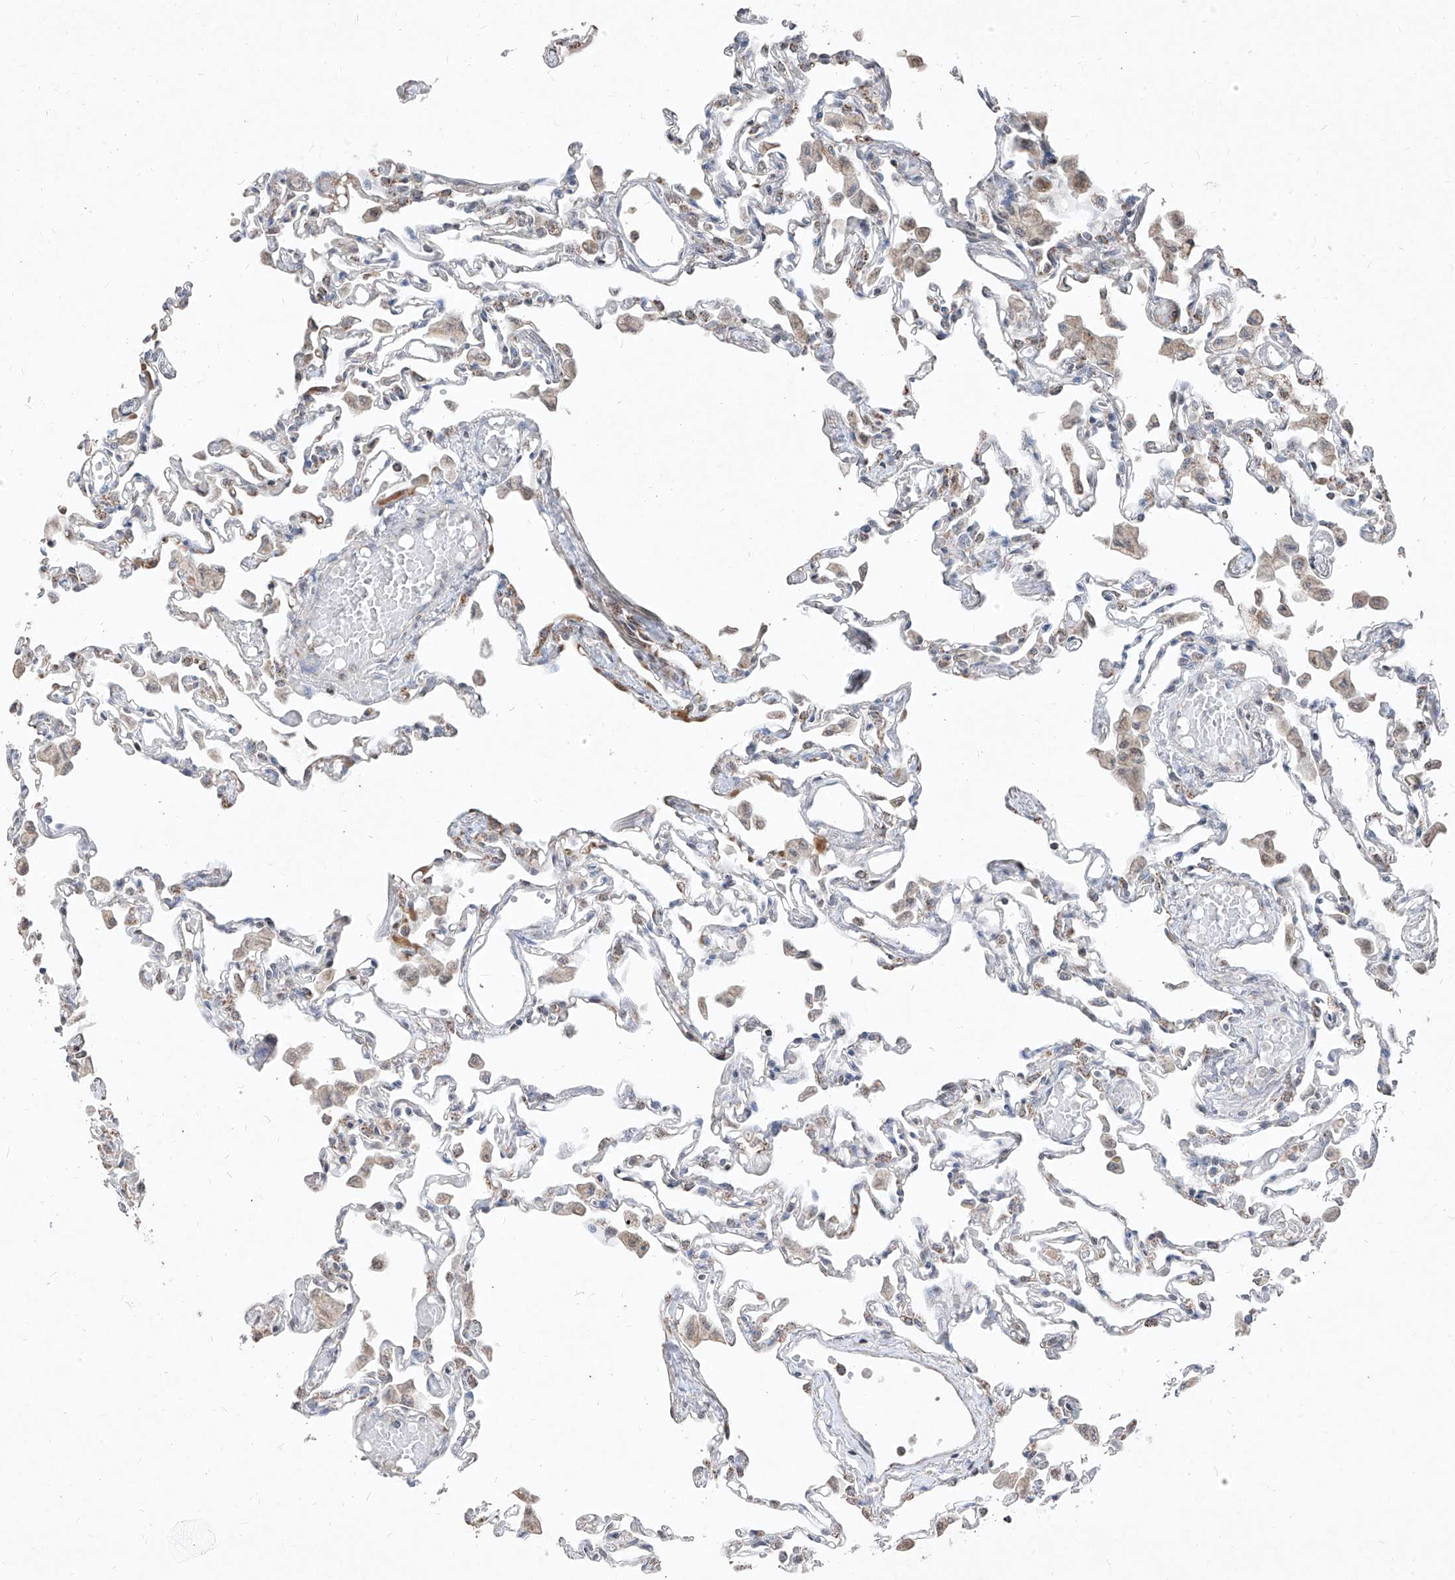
{"staining": {"intensity": "moderate", "quantity": "<25%", "location": "cytoplasmic/membranous"}, "tissue": "lung", "cell_type": "Alveolar cells", "image_type": "normal", "snomed": [{"axis": "morphology", "description": "Normal tissue, NOS"}, {"axis": "topography", "description": "Bronchus"}, {"axis": "topography", "description": "Lung"}], "caption": "Immunohistochemical staining of benign lung shows low levels of moderate cytoplasmic/membranous expression in about <25% of alveolar cells.", "gene": "NDUFB3", "patient": {"sex": "female", "age": 49}}